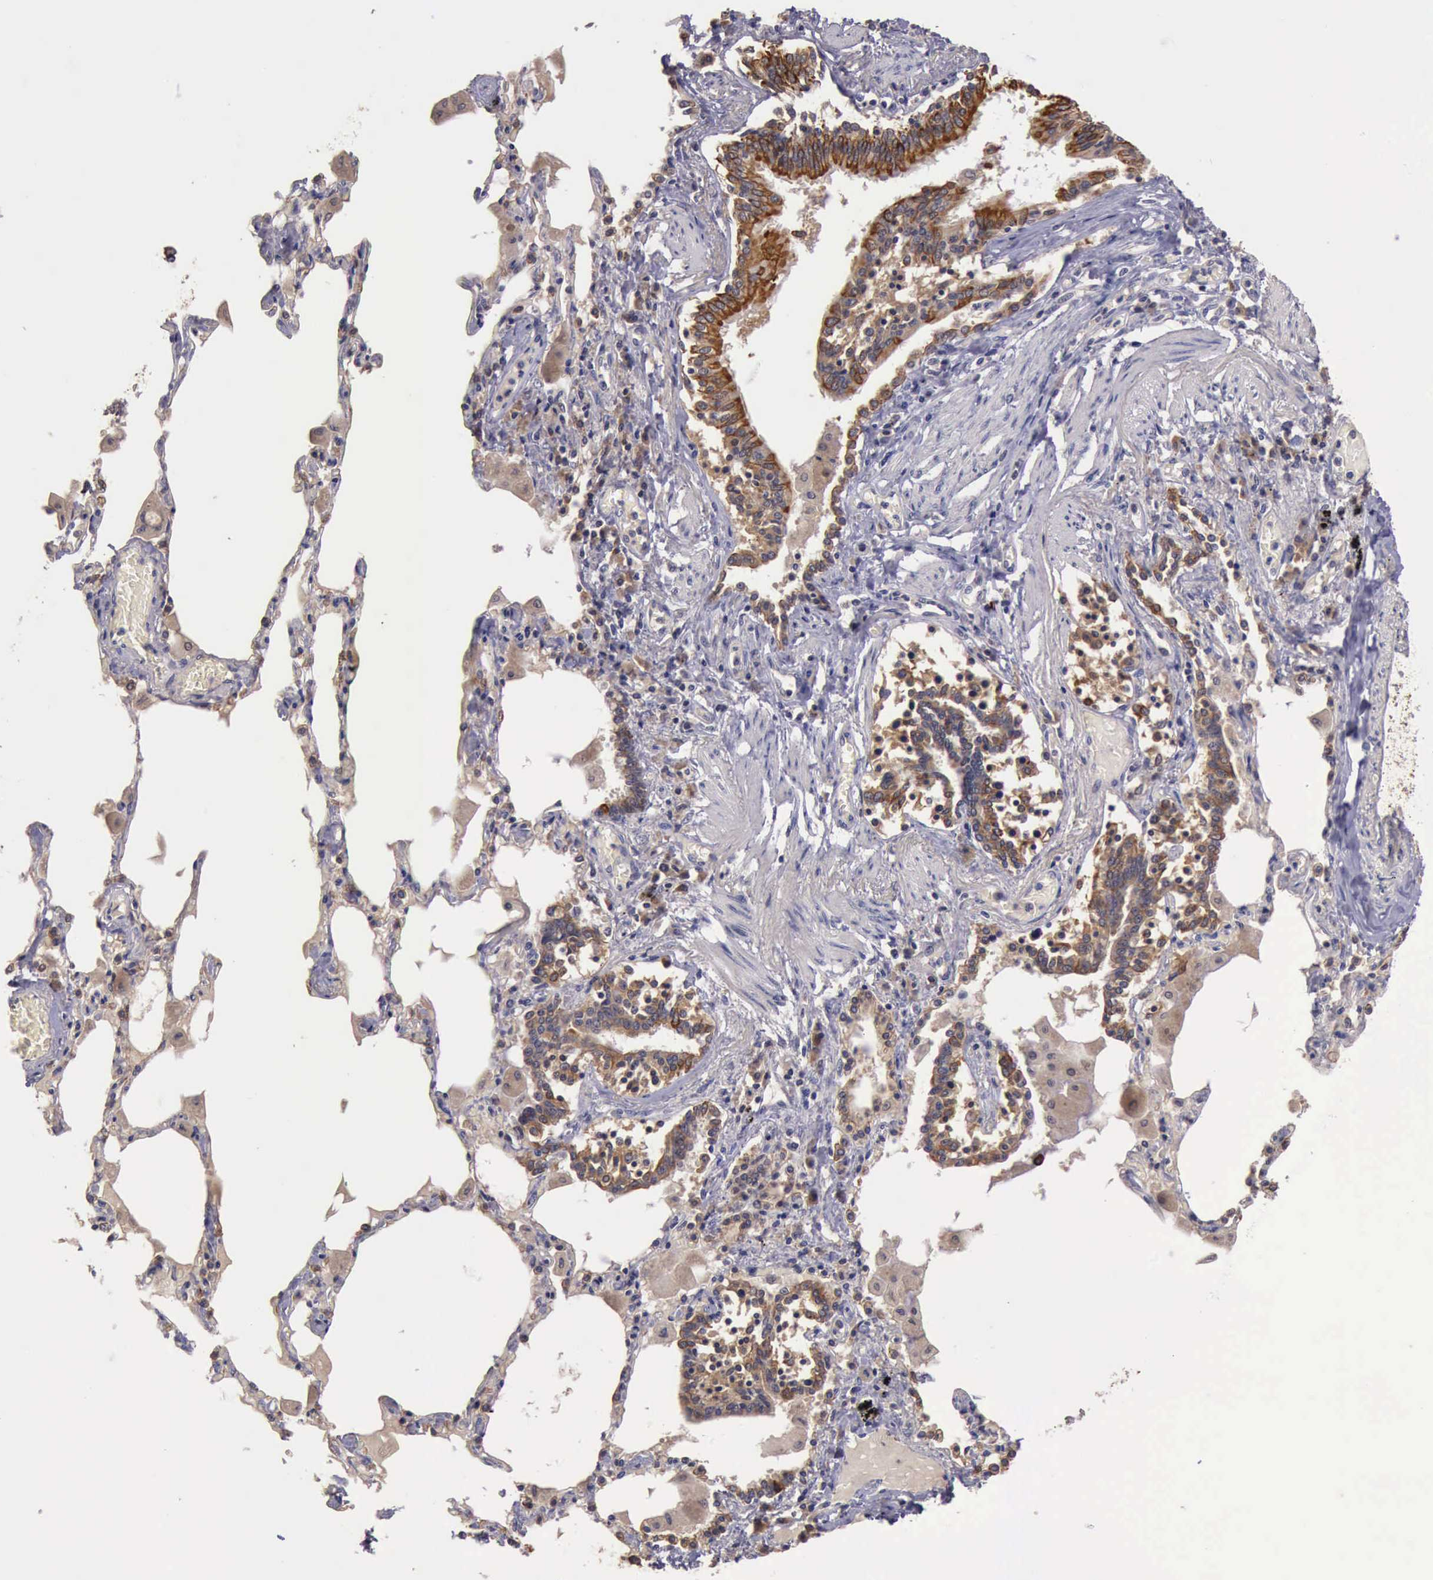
{"staining": {"intensity": "moderate", "quantity": ">75%", "location": "cytoplasmic/membranous"}, "tissue": "bronchus", "cell_type": "Respiratory epithelial cells", "image_type": "normal", "snomed": [{"axis": "morphology", "description": "Normal tissue, NOS"}, {"axis": "morphology", "description": "Squamous cell carcinoma, NOS"}, {"axis": "topography", "description": "Bronchus"}, {"axis": "topography", "description": "Lung"}], "caption": "DAB immunohistochemical staining of benign bronchus demonstrates moderate cytoplasmic/membranous protein positivity in about >75% of respiratory epithelial cells.", "gene": "RAB39B", "patient": {"sex": "female", "age": 47}}